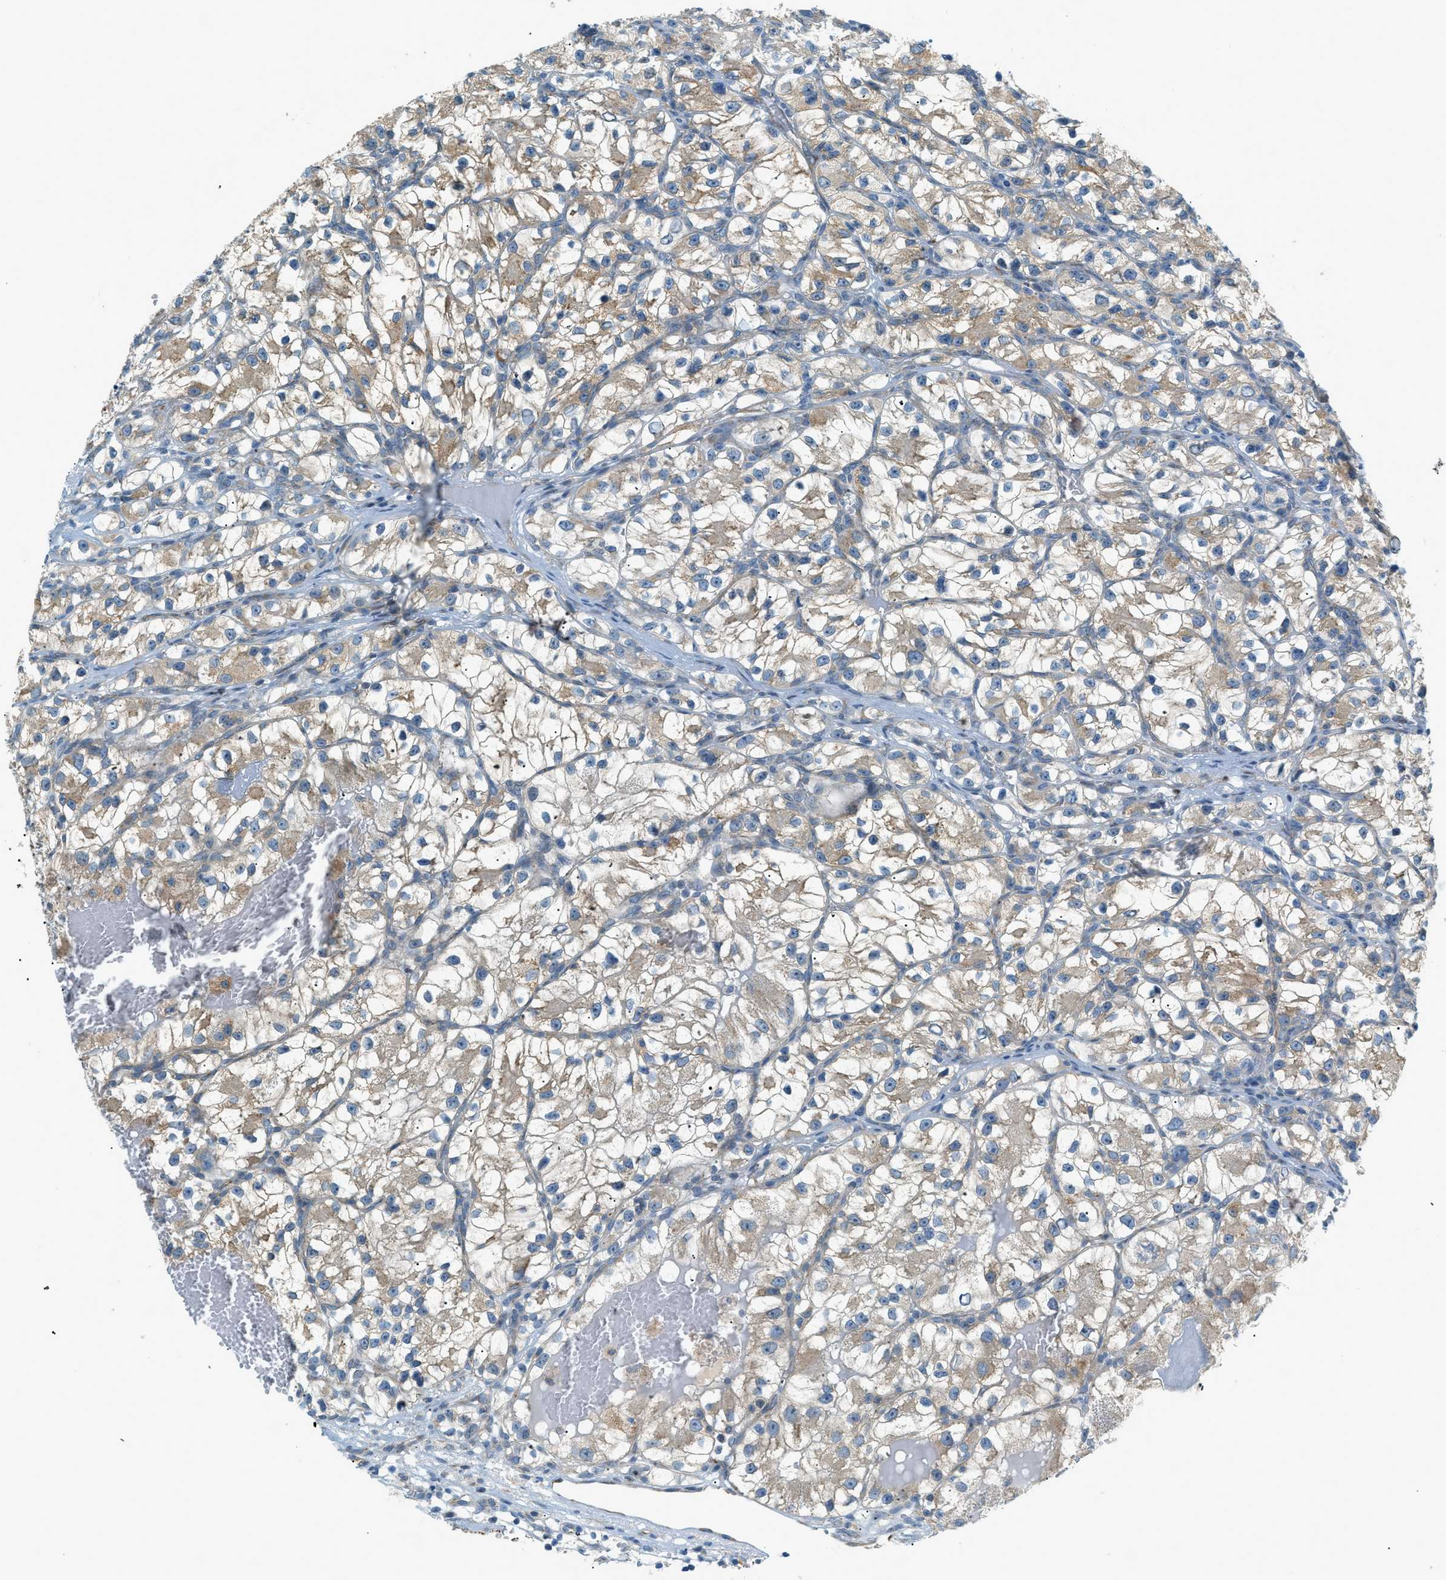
{"staining": {"intensity": "weak", "quantity": "25%-75%", "location": "cytoplasmic/membranous"}, "tissue": "renal cancer", "cell_type": "Tumor cells", "image_type": "cancer", "snomed": [{"axis": "morphology", "description": "Adenocarcinoma, NOS"}, {"axis": "topography", "description": "Kidney"}], "caption": "A brown stain highlights weak cytoplasmic/membranous expression of a protein in renal adenocarcinoma tumor cells.", "gene": "PIGG", "patient": {"sex": "female", "age": 57}}